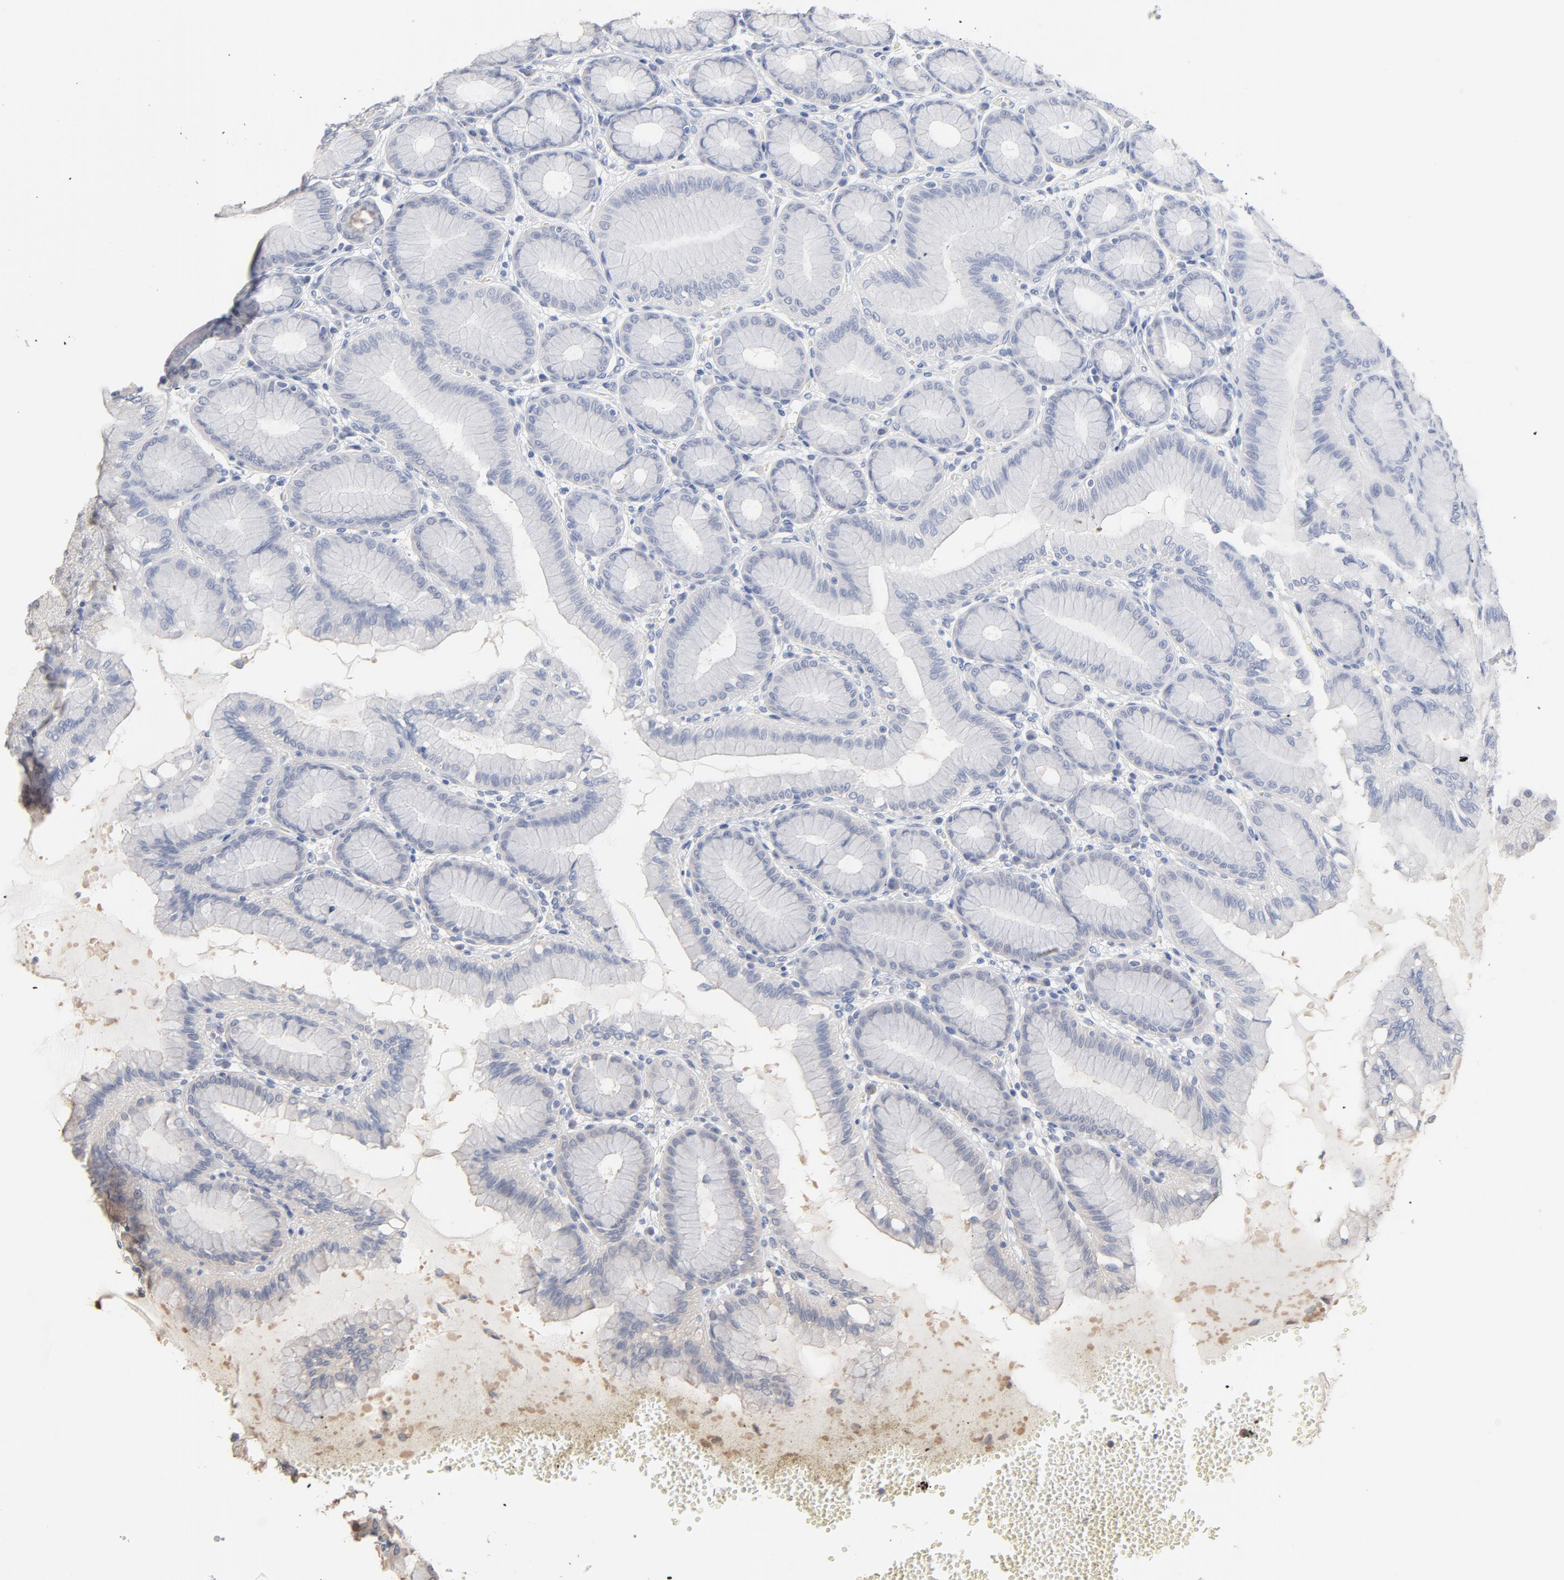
{"staining": {"intensity": "negative", "quantity": "none", "location": "none"}, "tissue": "stomach", "cell_type": "Glandular cells", "image_type": "normal", "snomed": [{"axis": "morphology", "description": "Normal tissue, NOS"}, {"axis": "topography", "description": "Stomach"}, {"axis": "topography", "description": "Stomach, lower"}], "caption": "The IHC photomicrograph has no significant expression in glandular cells of stomach. (DAB immunohistochemistry (IHC) with hematoxylin counter stain).", "gene": "DNAL4", "patient": {"sex": "male", "age": 76}}